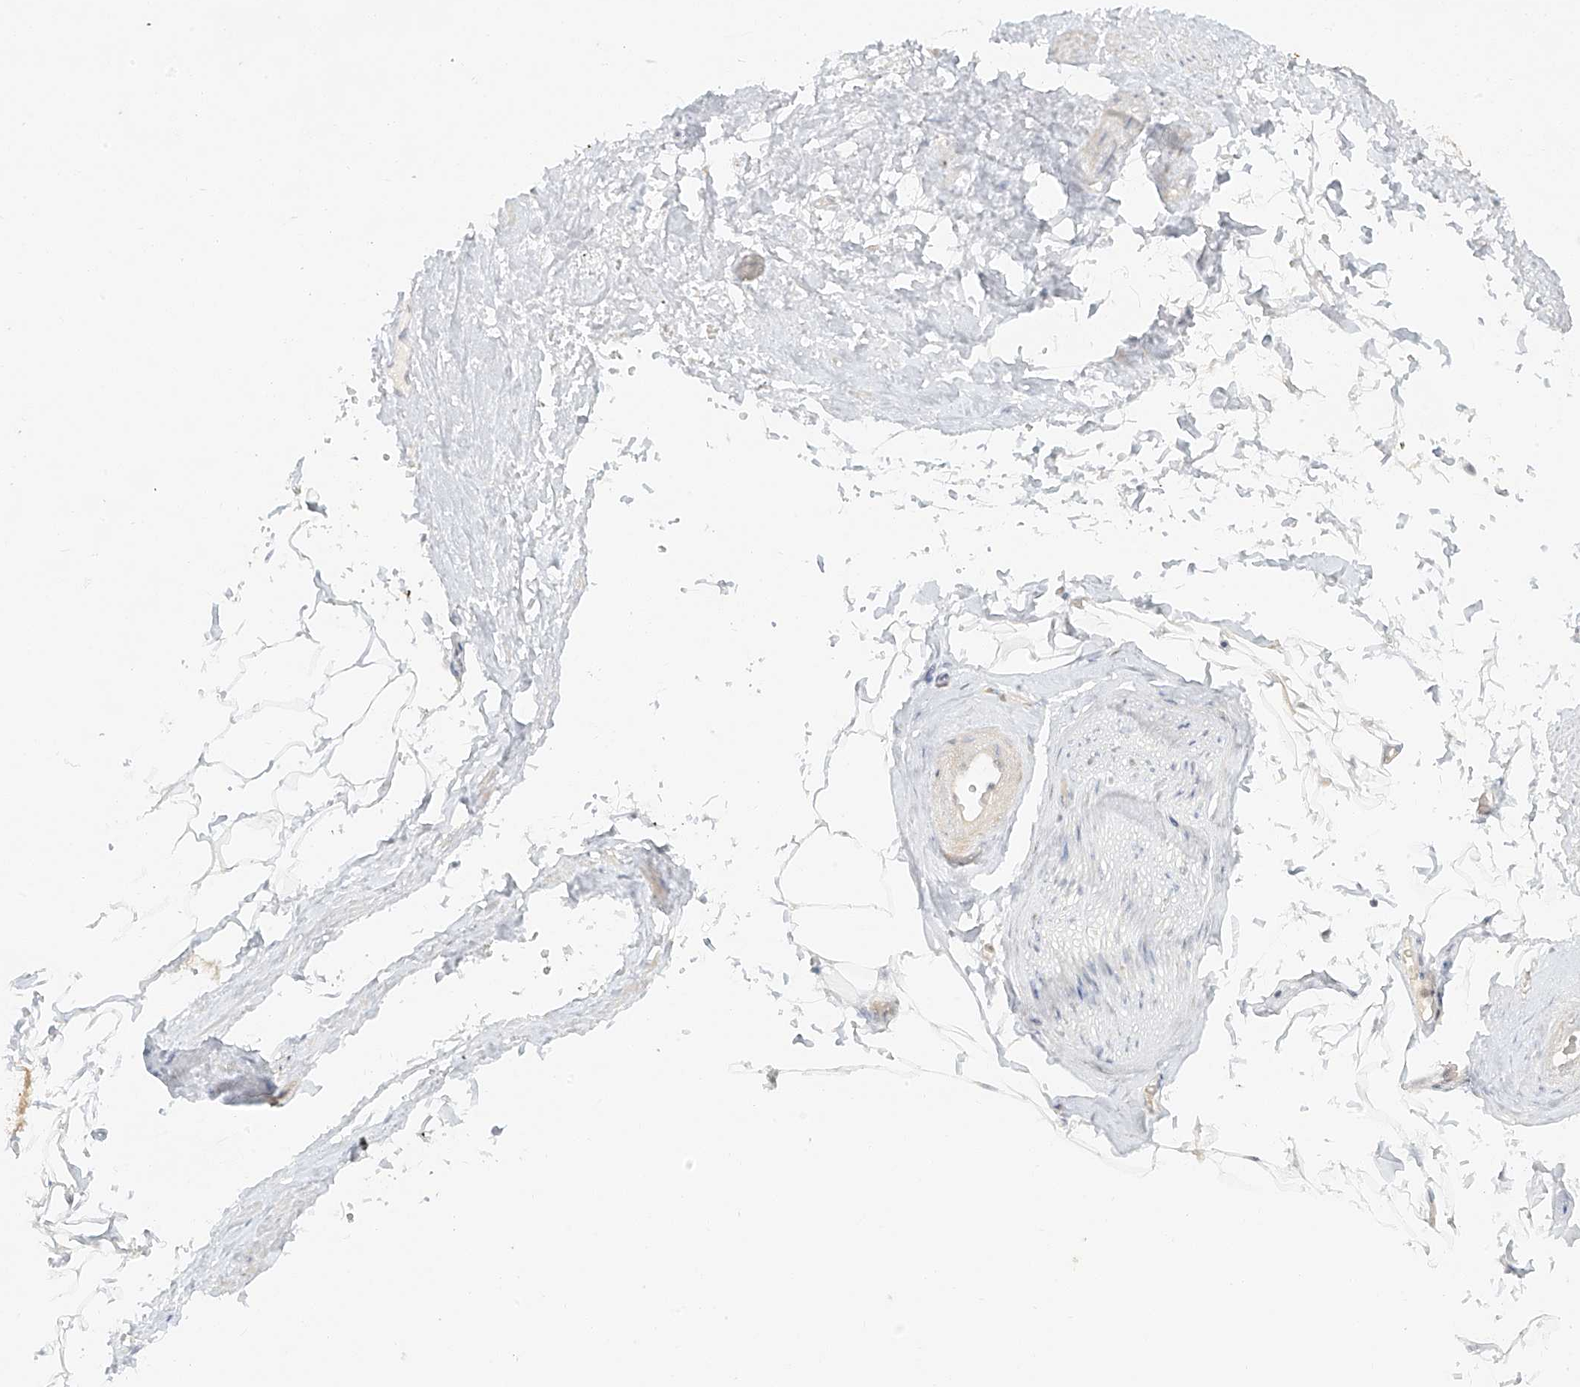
{"staining": {"intensity": "negative", "quantity": "none", "location": "none"}, "tissue": "adipose tissue", "cell_type": "Adipocytes", "image_type": "normal", "snomed": [{"axis": "morphology", "description": "Normal tissue, NOS"}, {"axis": "morphology", "description": "Adenocarcinoma, Low grade"}, {"axis": "topography", "description": "Prostate"}, {"axis": "topography", "description": "Peripheral nerve tissue"}], "caption": "DAB immunohistochemical staining of benign adipose tissue demonstrates no significant expression in adipocytes.", "gene": "MIPEP", "patient": {"sex": "male", "age": 63}}